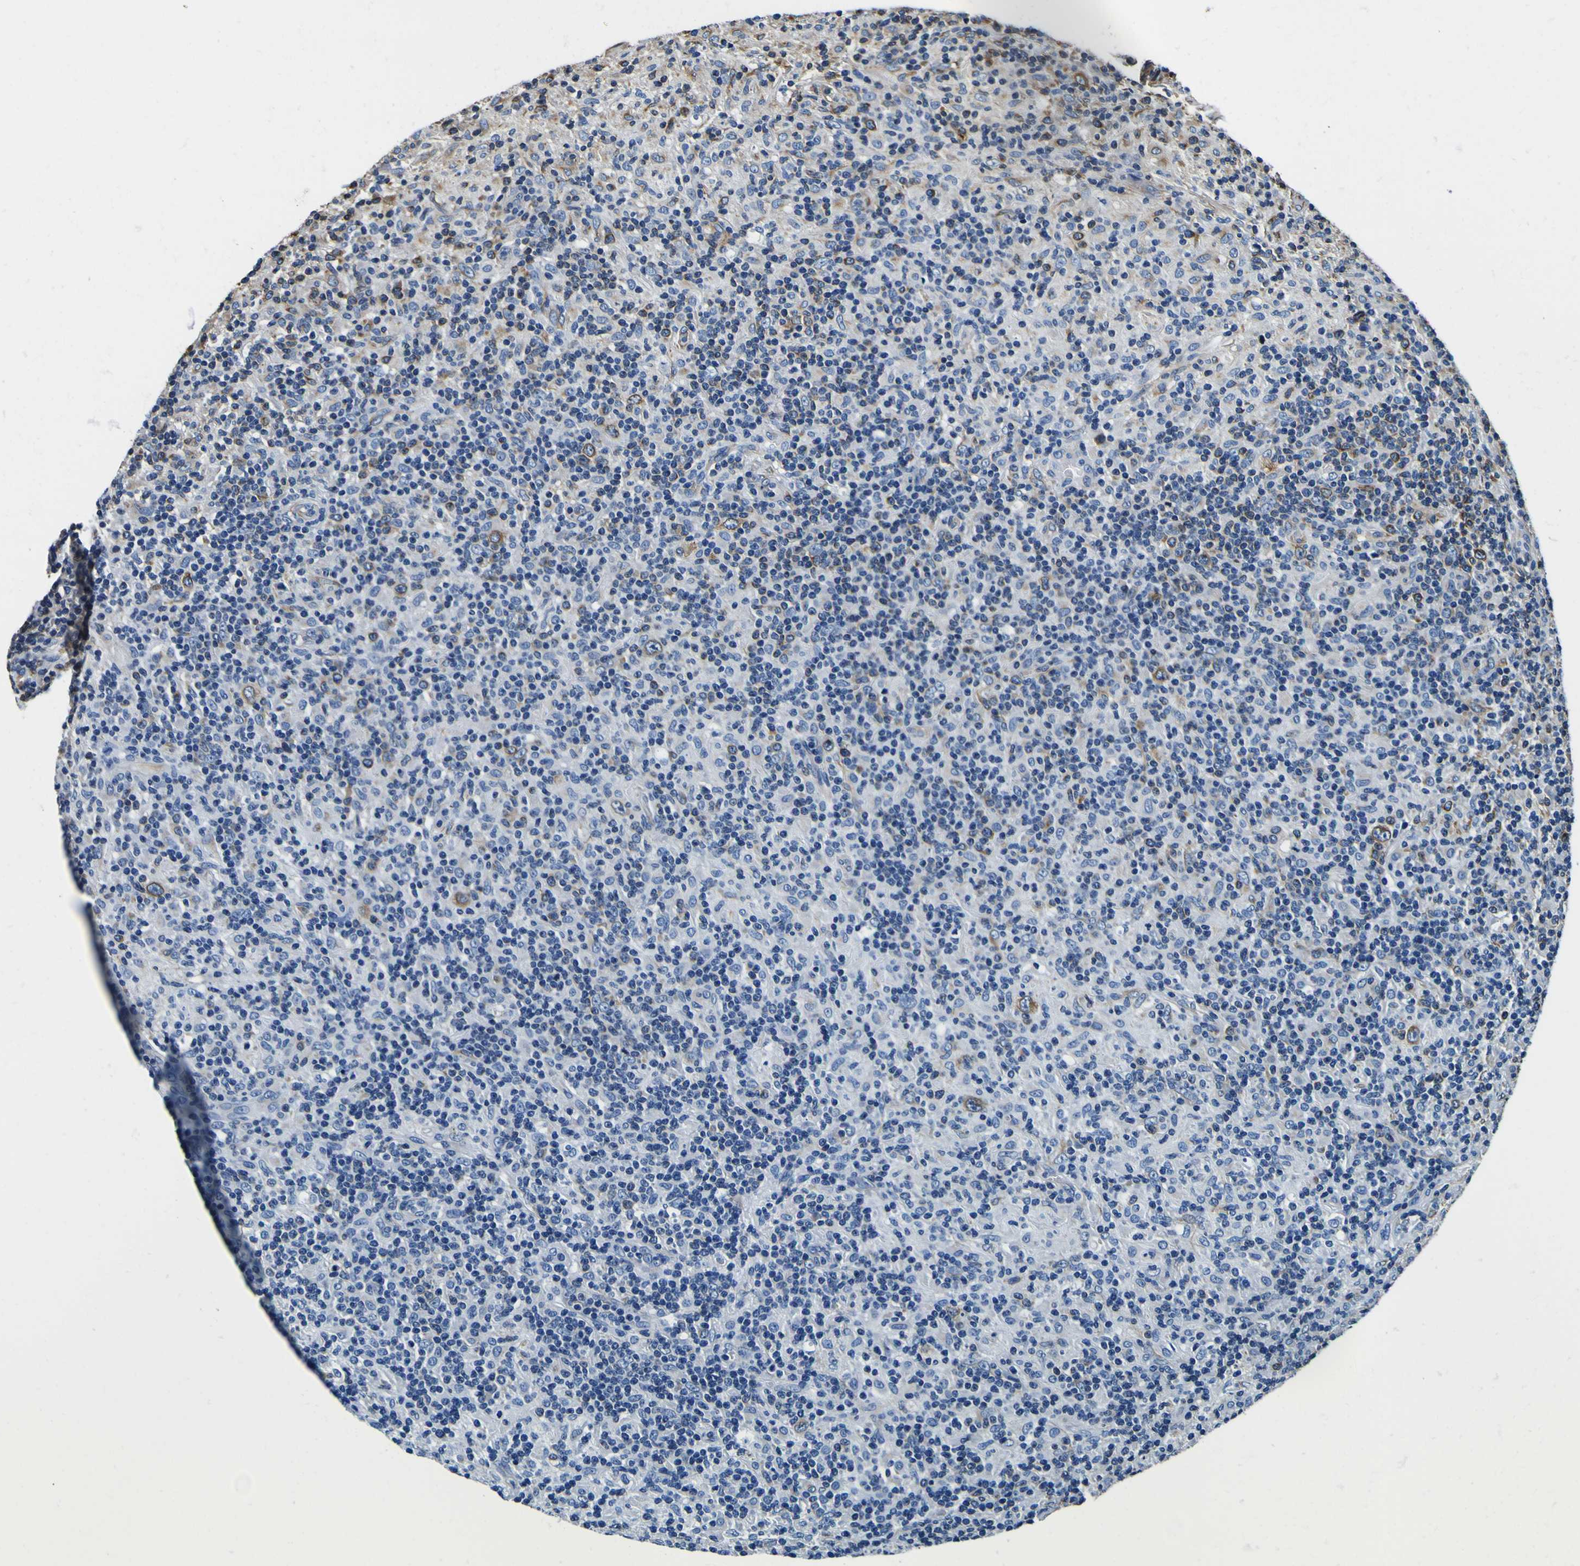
{"staining": {"intensity": "moderate", "quantity": ">75%", "location": "cytoplasmic/membranous"}, "tissue": "lymphoma", "cell_type": "Tumor cells", "image_type": "cancer", "snomed": [{"axis": "morphology", "description": "Hodgkin's disease, NOS"}, {"axis": "topography", "description": "Lymph node"}], "caption": "Lymphoma stained with immunohistochemistry exhibits moderate cytoplasmic/membranous positivity in about >75% of tumor cells.", "gene": "TUBA1B", "patient": {"sex": "male", "age": 70}}